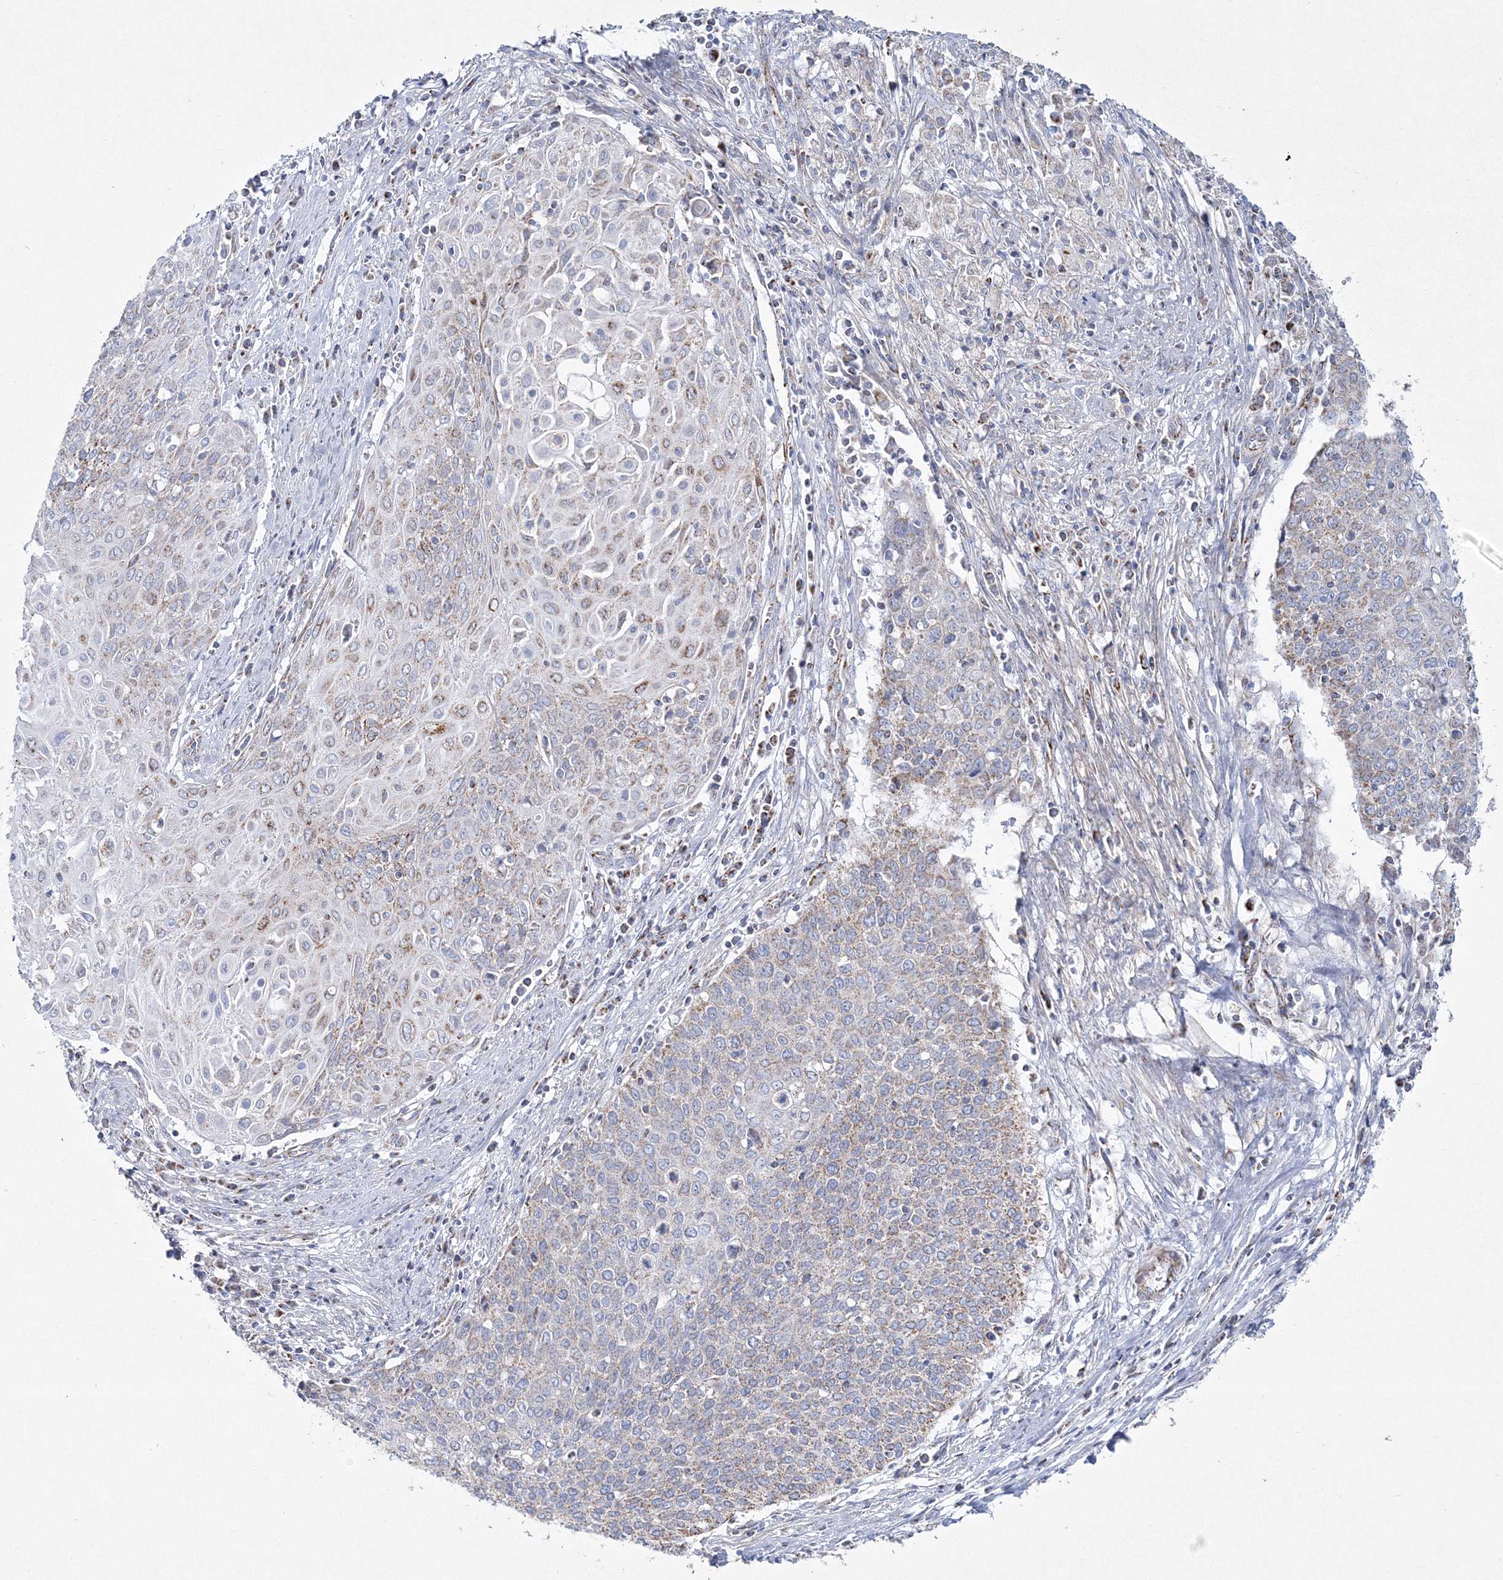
{"staining": {"intensity": "moderate", "quantity": "<25%", "location": "cytoplasmic/membranous"}, "tissue": "cervical cancer", "cell_type": "Tumor cells", "image_type": "cancer", "snomed": [{"axis": "morphology", "description": "Squamous cell carcinoma, NOS"}, {"axis": "topography", "description": "Cervix"}], "caption": "Immunohistochemistry (IHC) (DAB) staining of cervical cancer displays moderate cytoplasmic/membranous protein positivity in approximately <25% of tumor cells.", "gene": "HIBCH", "patient": {"sex": "female", "age": 39}}